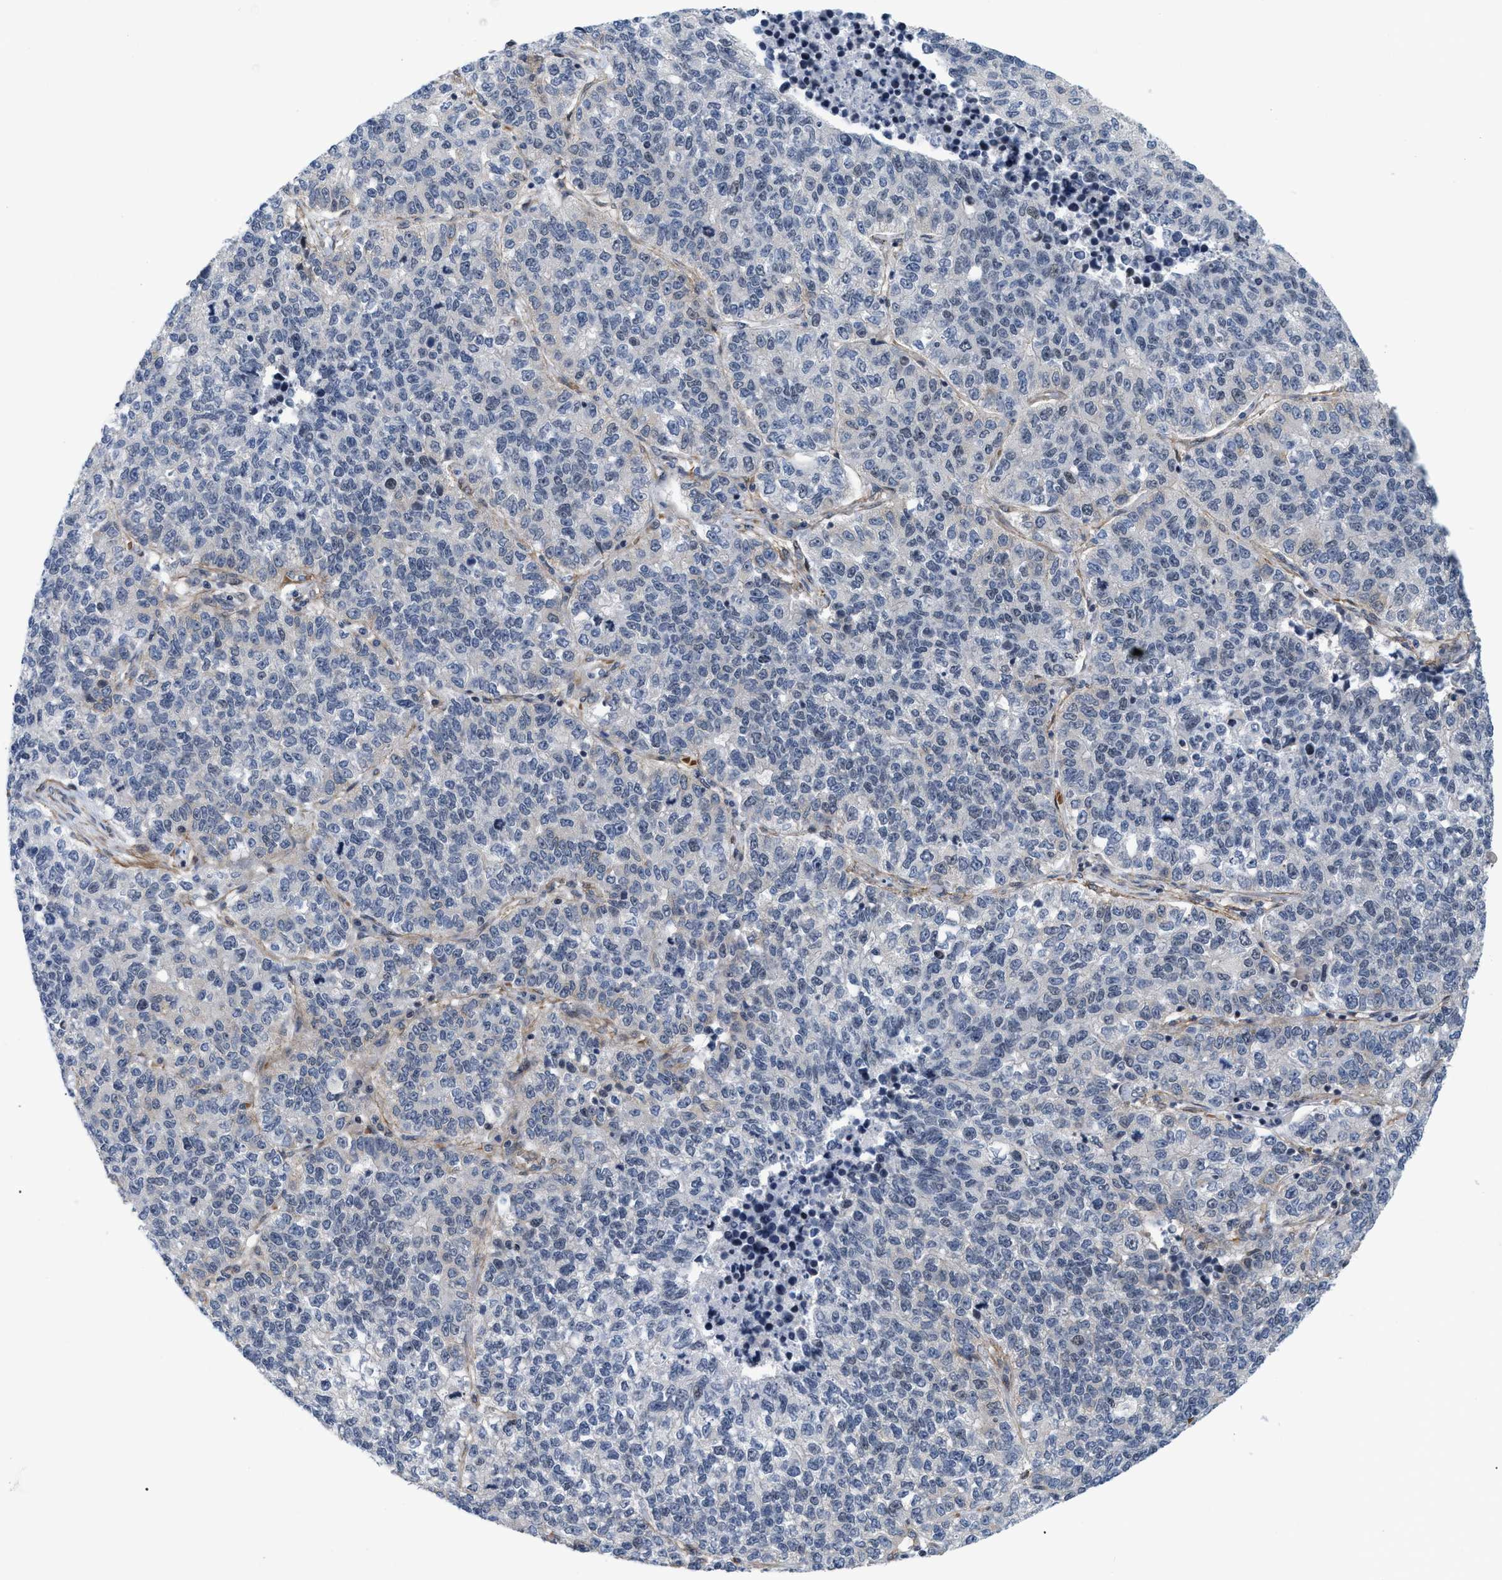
{"staining": {"intensity": "negative", "quantity": "none", "location": "none"}, "tissue": "lung cancer", "cell_type": "Tumor cells", "image_type": "cancer", "snomed": [{"axis": "morphology", "description": "Adenocarcinoma, NOS"}, {"axis": "topography", "description": "Lung"}], "caption": "High power microscopy image of an IHC photomicrograph of lung adenocarcinoma, revealing no significant expression in tumor cells.", "gene": "GPRASP2", "patient": {"sex": "male", "age": 49}}